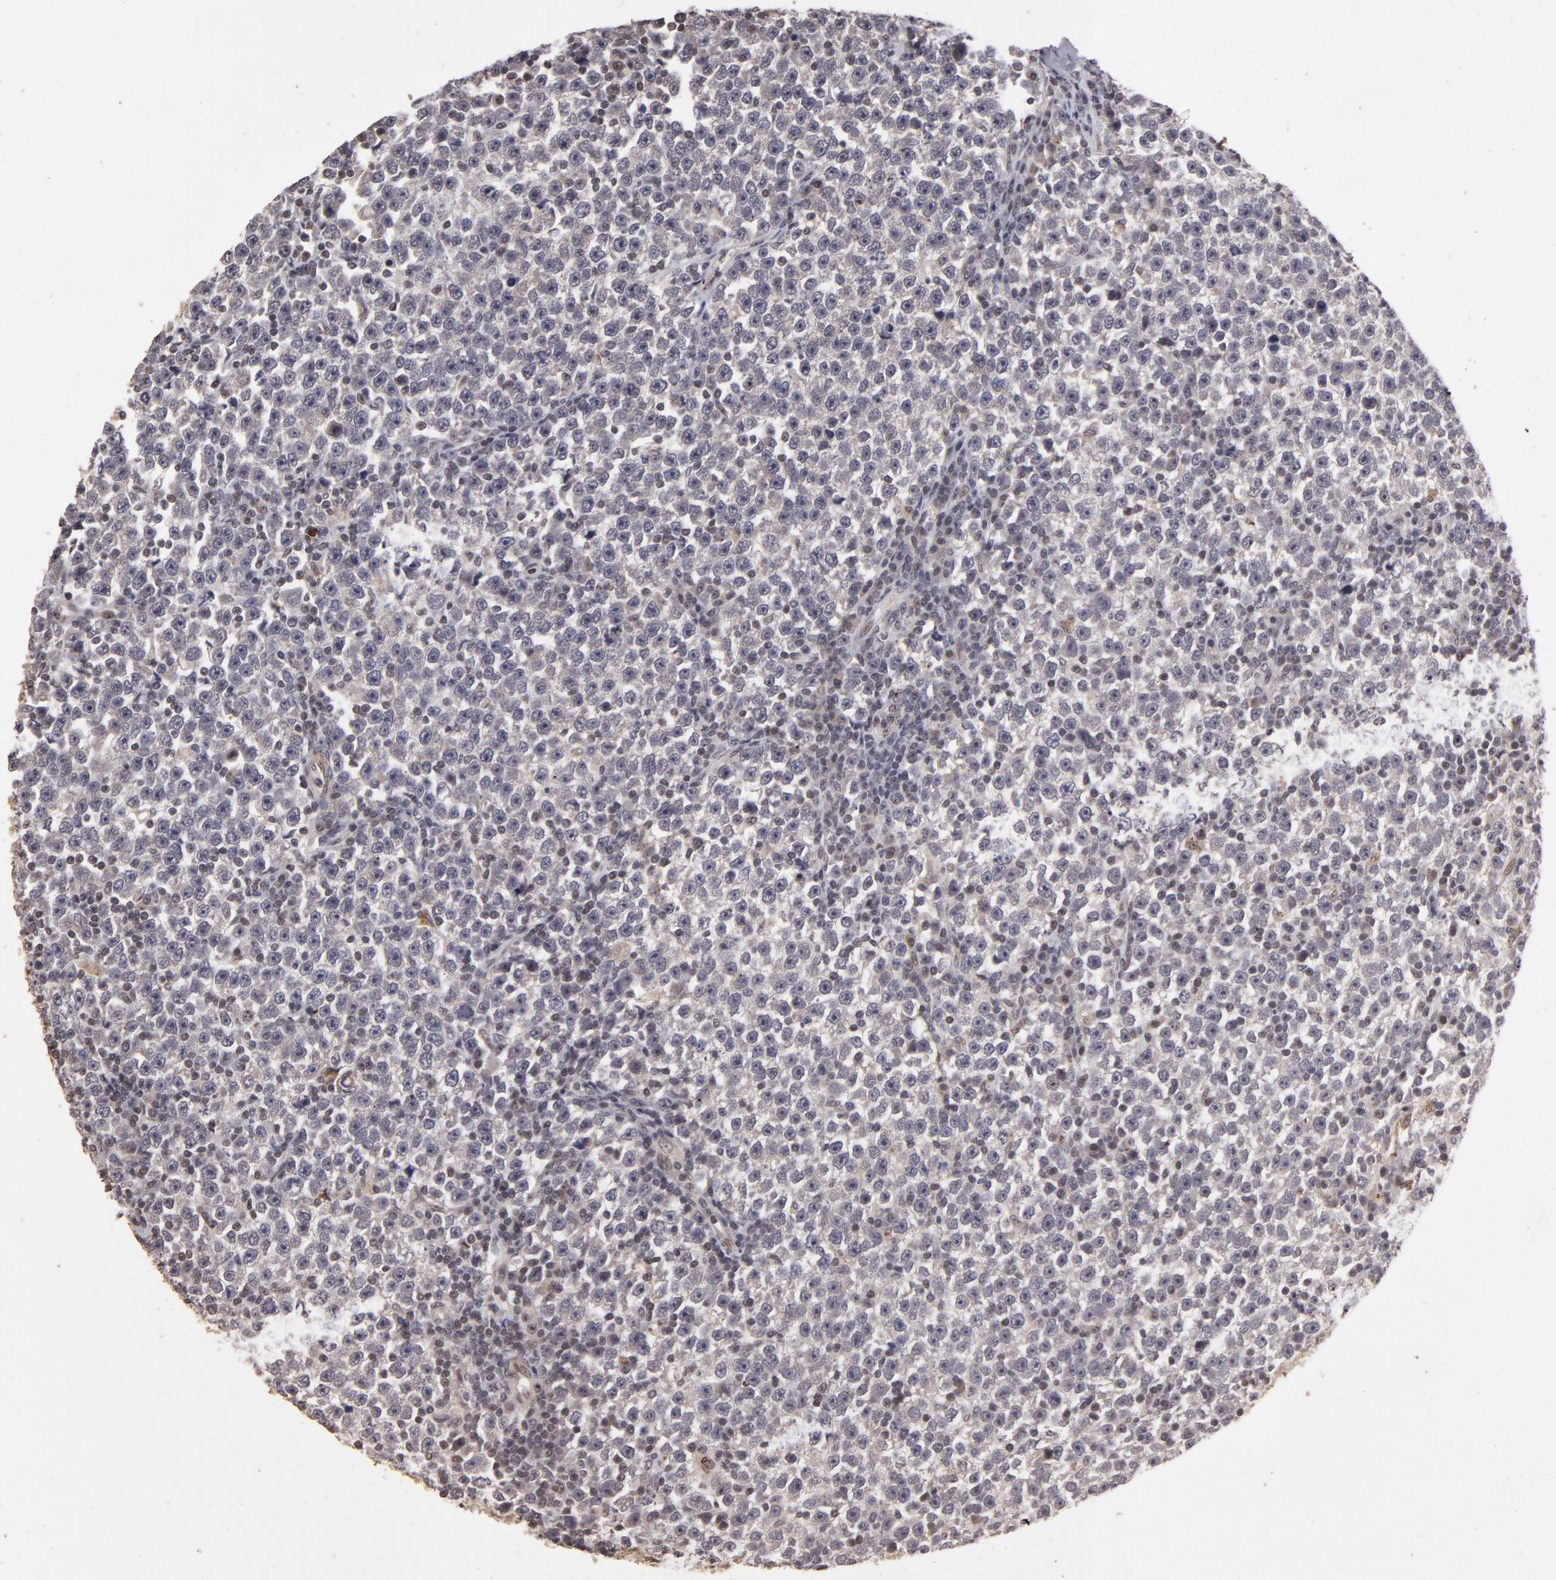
{"staining": {"intensity": "negative", "quantity": "none", "location": "none"}, "tissue": "testis cancer", "cell_type": "Tumor cells", "image_type": "cancer", "snomed": [{"axis": "morphology", "description": "Seminoma, NOS"}, {"axis": "topography", "description": "Testis"}], "caption": "Testis cancer (seminoma) stained for a protein using immunohistochemistry (IHC) shows no expression tumor cells.", "gene": "DFFA", "patient": {"sex": "male", "age": 43}}